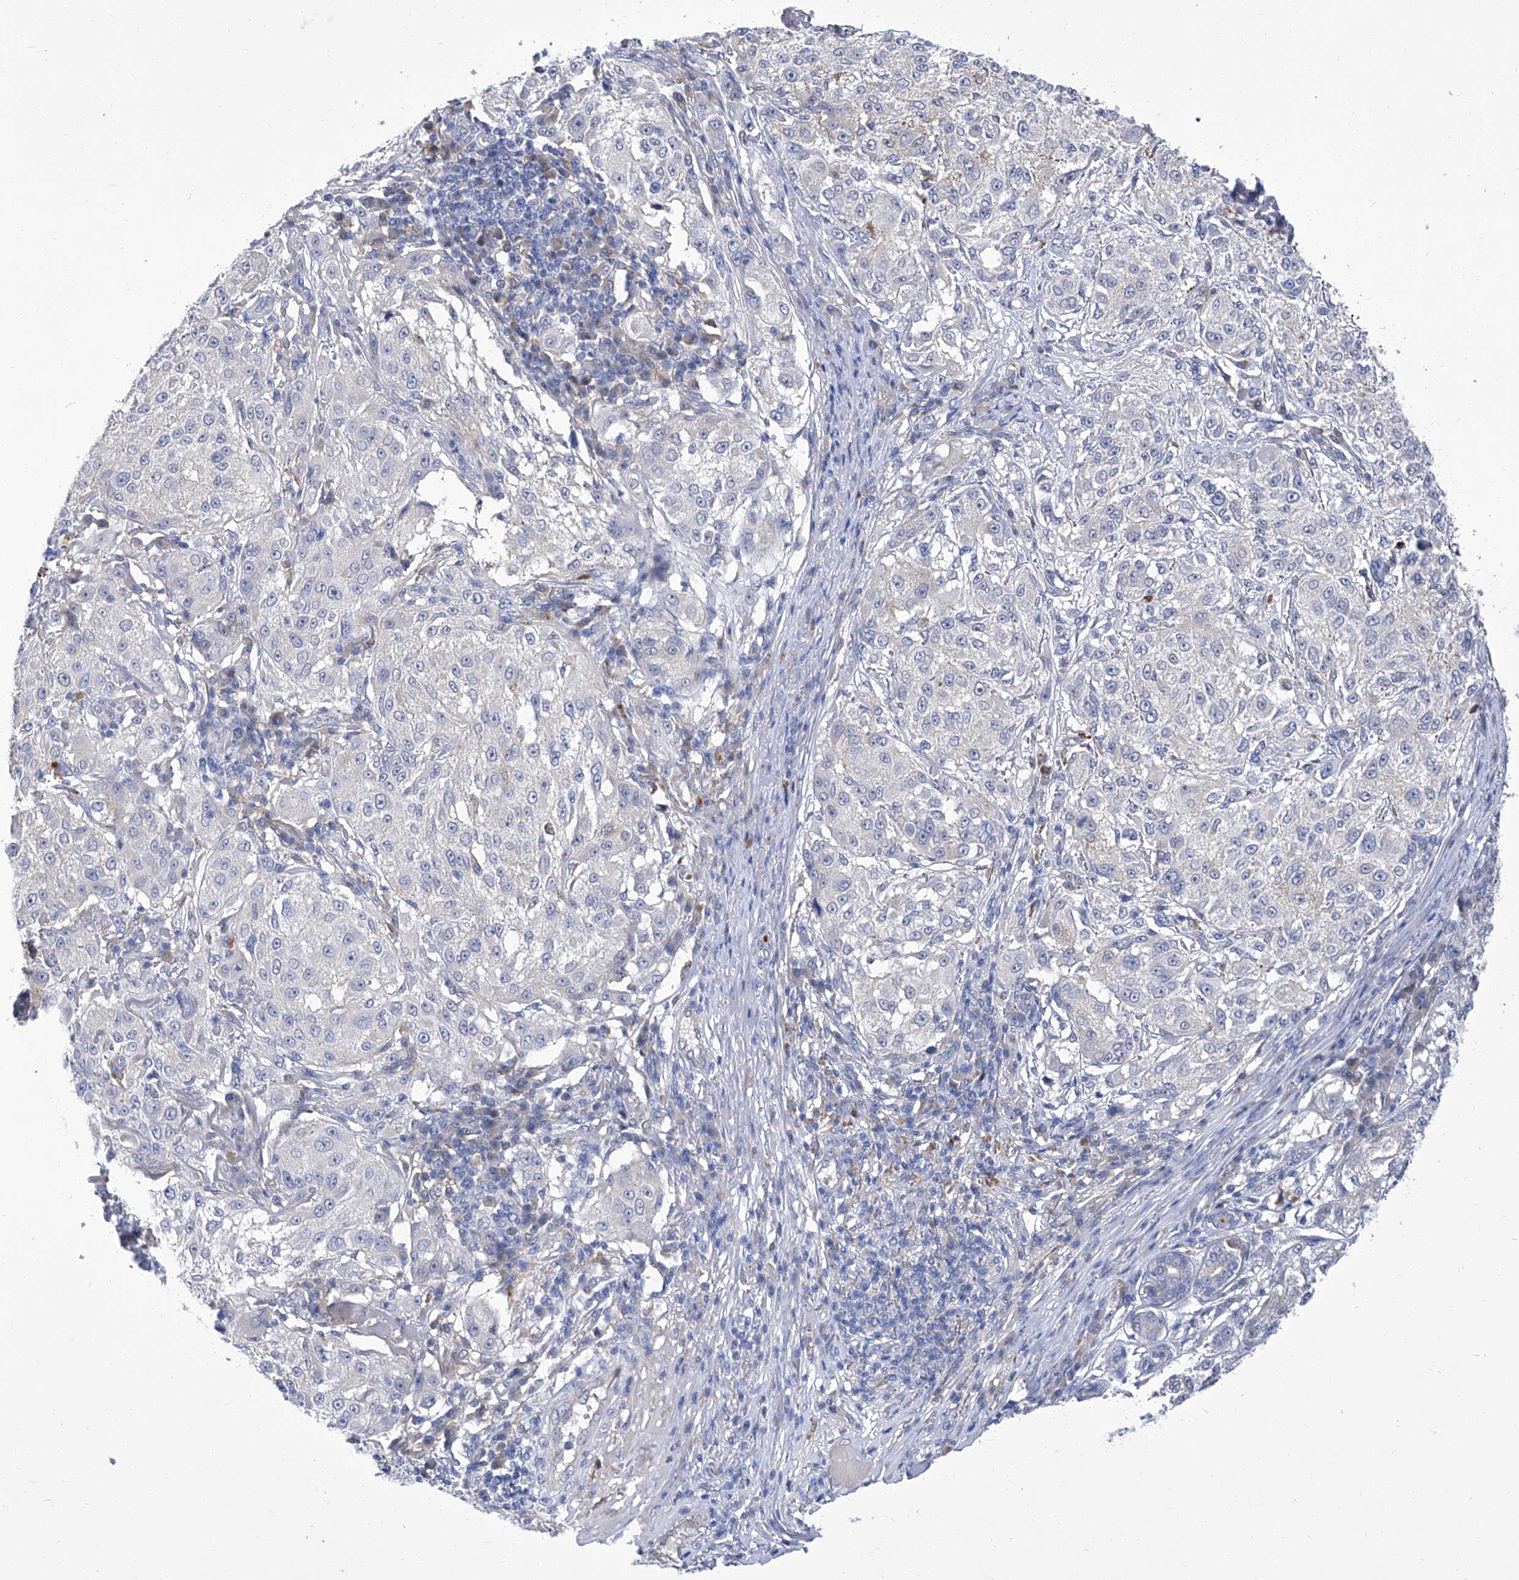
{"staining": {"intensity": "negative", "quantity": "none", "location": "none"}, "tissue": "melanoma", "cell_type": "Tumor cells", "image_type": "cancer", "snomed": [{"axis": "morphology", "description": "Necrosis, NOS"}, {"axis": "morphology", "description": "Malignant melanoma, NOS"}, {"axis": "topography", "description": "Skin"}], "caption": "Immunohistochemistry (IHC) image of human melanoma stained for a protein (brown), which displays no expression in tumor cells.", "gene": "PARD3", "patient": {"sex": "female", "age": 87}}